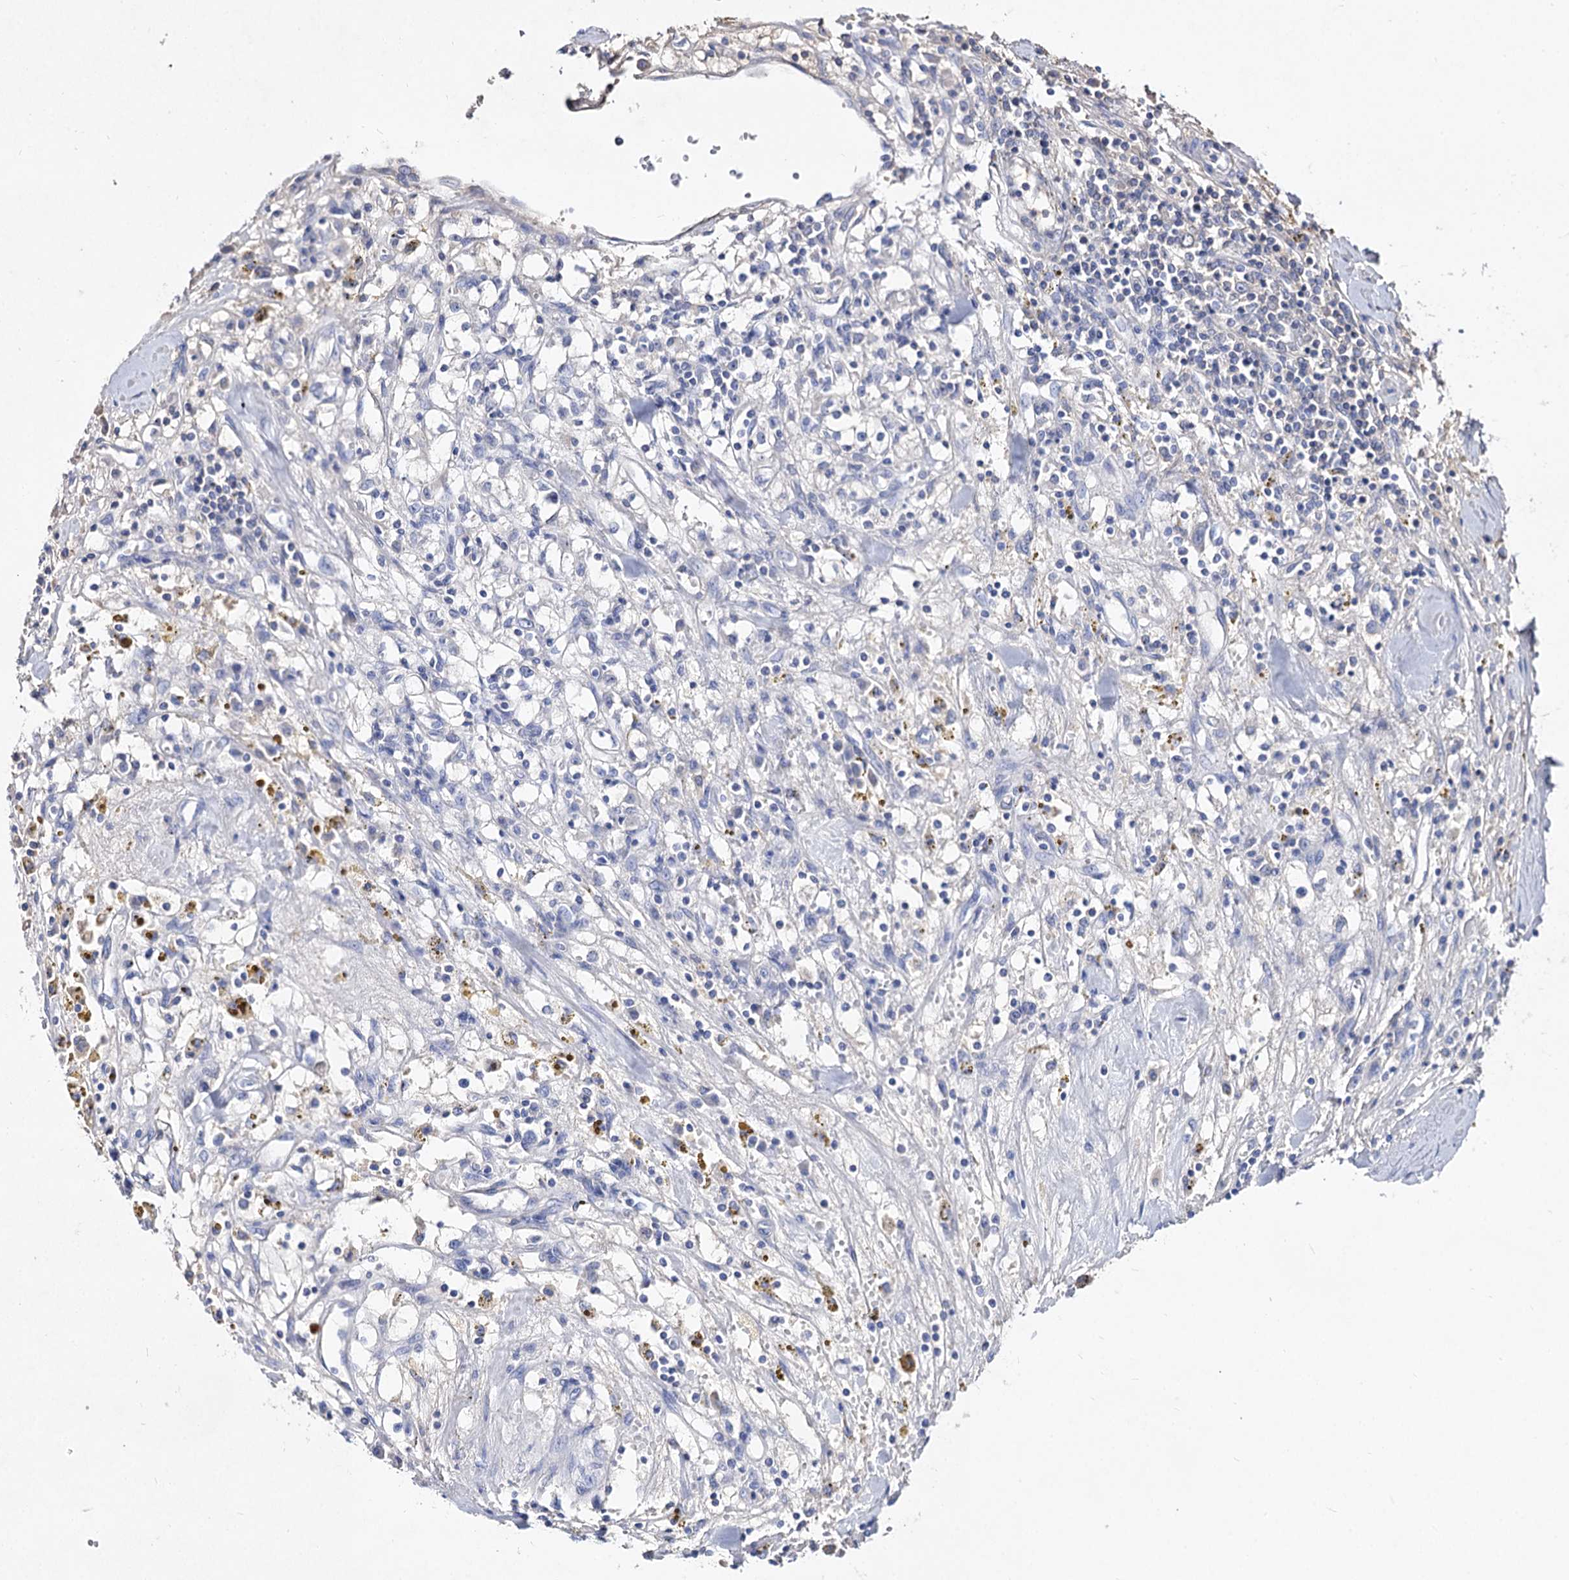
{"staining": {"intensity": "negative", "quantity": "none", "location": "none"}, "tissue": "renal cancer", "cell_type": "Tumor cells", "image_type": "cancer", "snomed": [{"axis": "morphology", "description": "Adenocarcinoma, NOS"}, {"axis": "topography", "description": "Kidney"}], "caption": "DAB immunohistochemical staining of human renal adenocarcinoma demonstrates no significant expression in tumor cells.", "gene": "ARFIP2", "patient": {"sex": "male", "age": 56}}